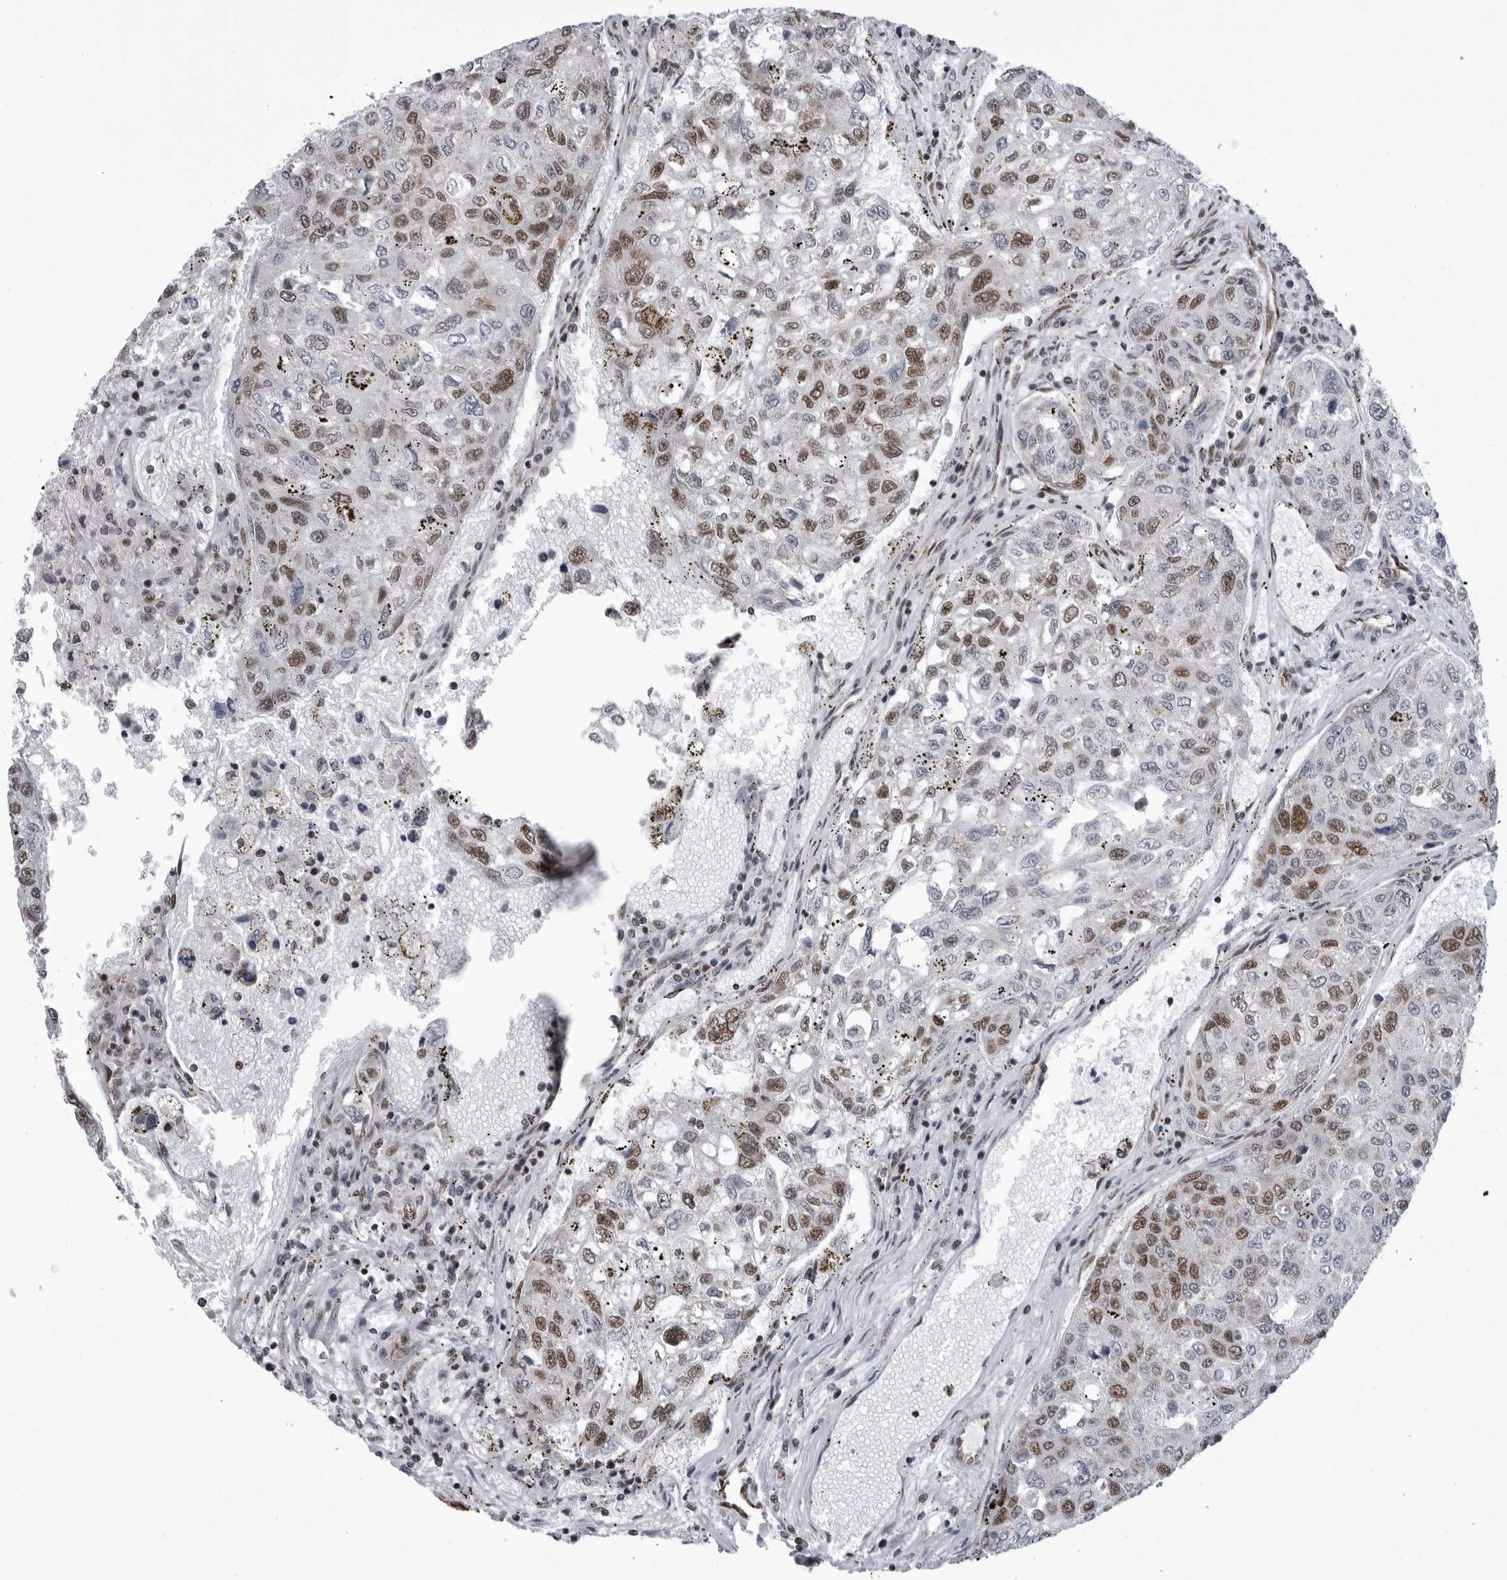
{"staining": {"intensity": "moderate", "quantity": ">75%", "location": "nuclear"}, "tissue": "urothelial cancer", "cell_type": "Tumor cells", "image_type": "cancer", "snomed": [{"axis": "morphology", "description": "Urothelial carcinoma, High grade"}, {"axis": "topography", "description": "Lymph node"}, {"axis": "topography", "description": "Urinary bladder"}], "caption": "Immunohistochemical staining of human high-grade urothelial carcinoma demonstrates moderate nuclear protein staining in approximately >75% of tumor cells.", "gene": "RNF26", "patient": {"sex": "male", "age": 51}}